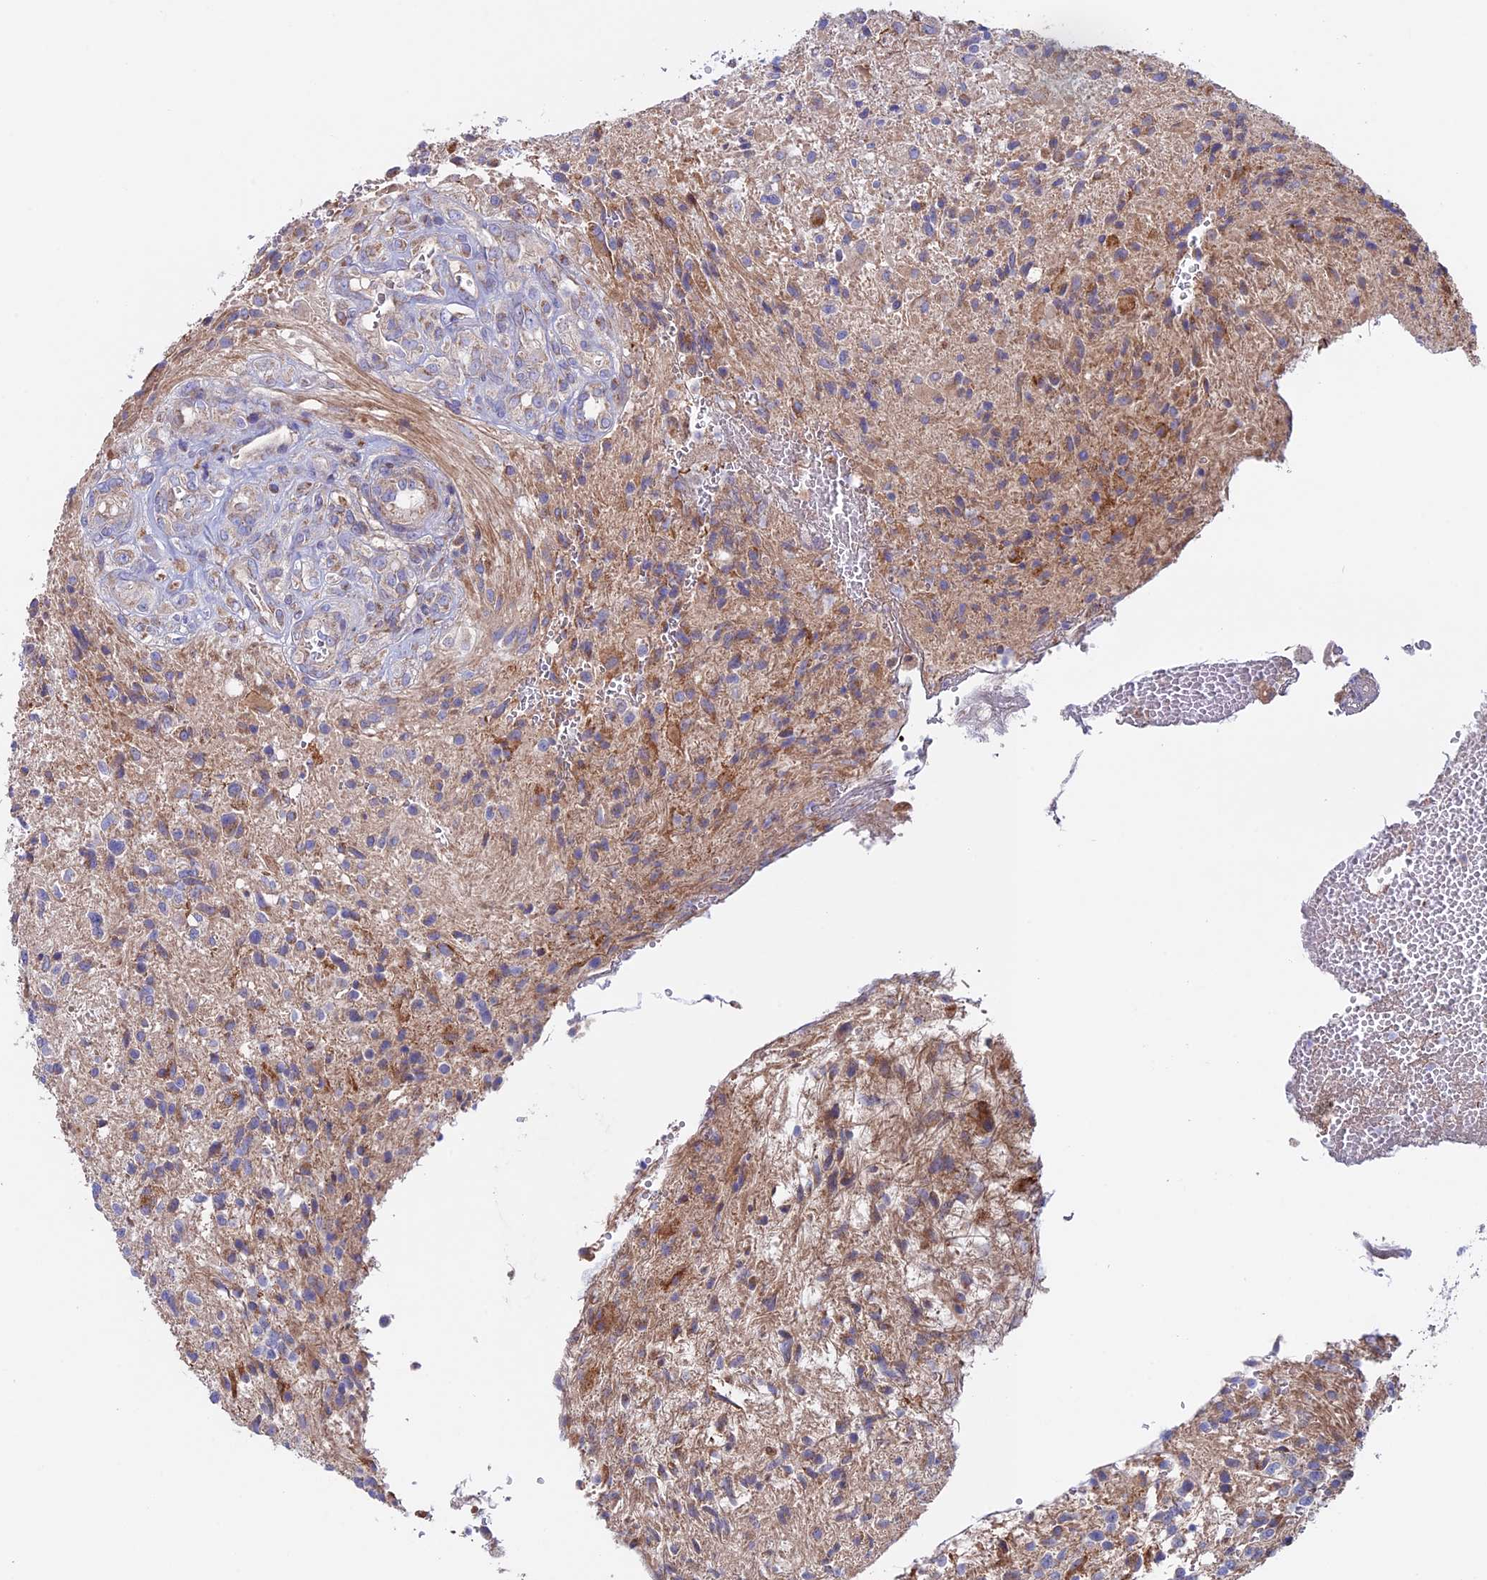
{"staining": {"intensity": "weak", "quantity": "25%-75%", "location": "cytoplasmic/membranous"}, "tissue": "glioma", "cell_type": "Tumor cells", "image_type": "cancer", "snomed": [{"axis": "morphology", "description": "Glioma, malignant, High grade"}, {"axis": "topography", "description": "Brain"}], "caption": "Protein expression analysis of human glioma reveals weak cytoplasmic/membranous positivity in about 25%-75% of tumor cells. The protein is shown in brown color, while the nuclei are stained blue.", "gene": "SLC15A5", "patient": {"sex": "male", "age": 56}}